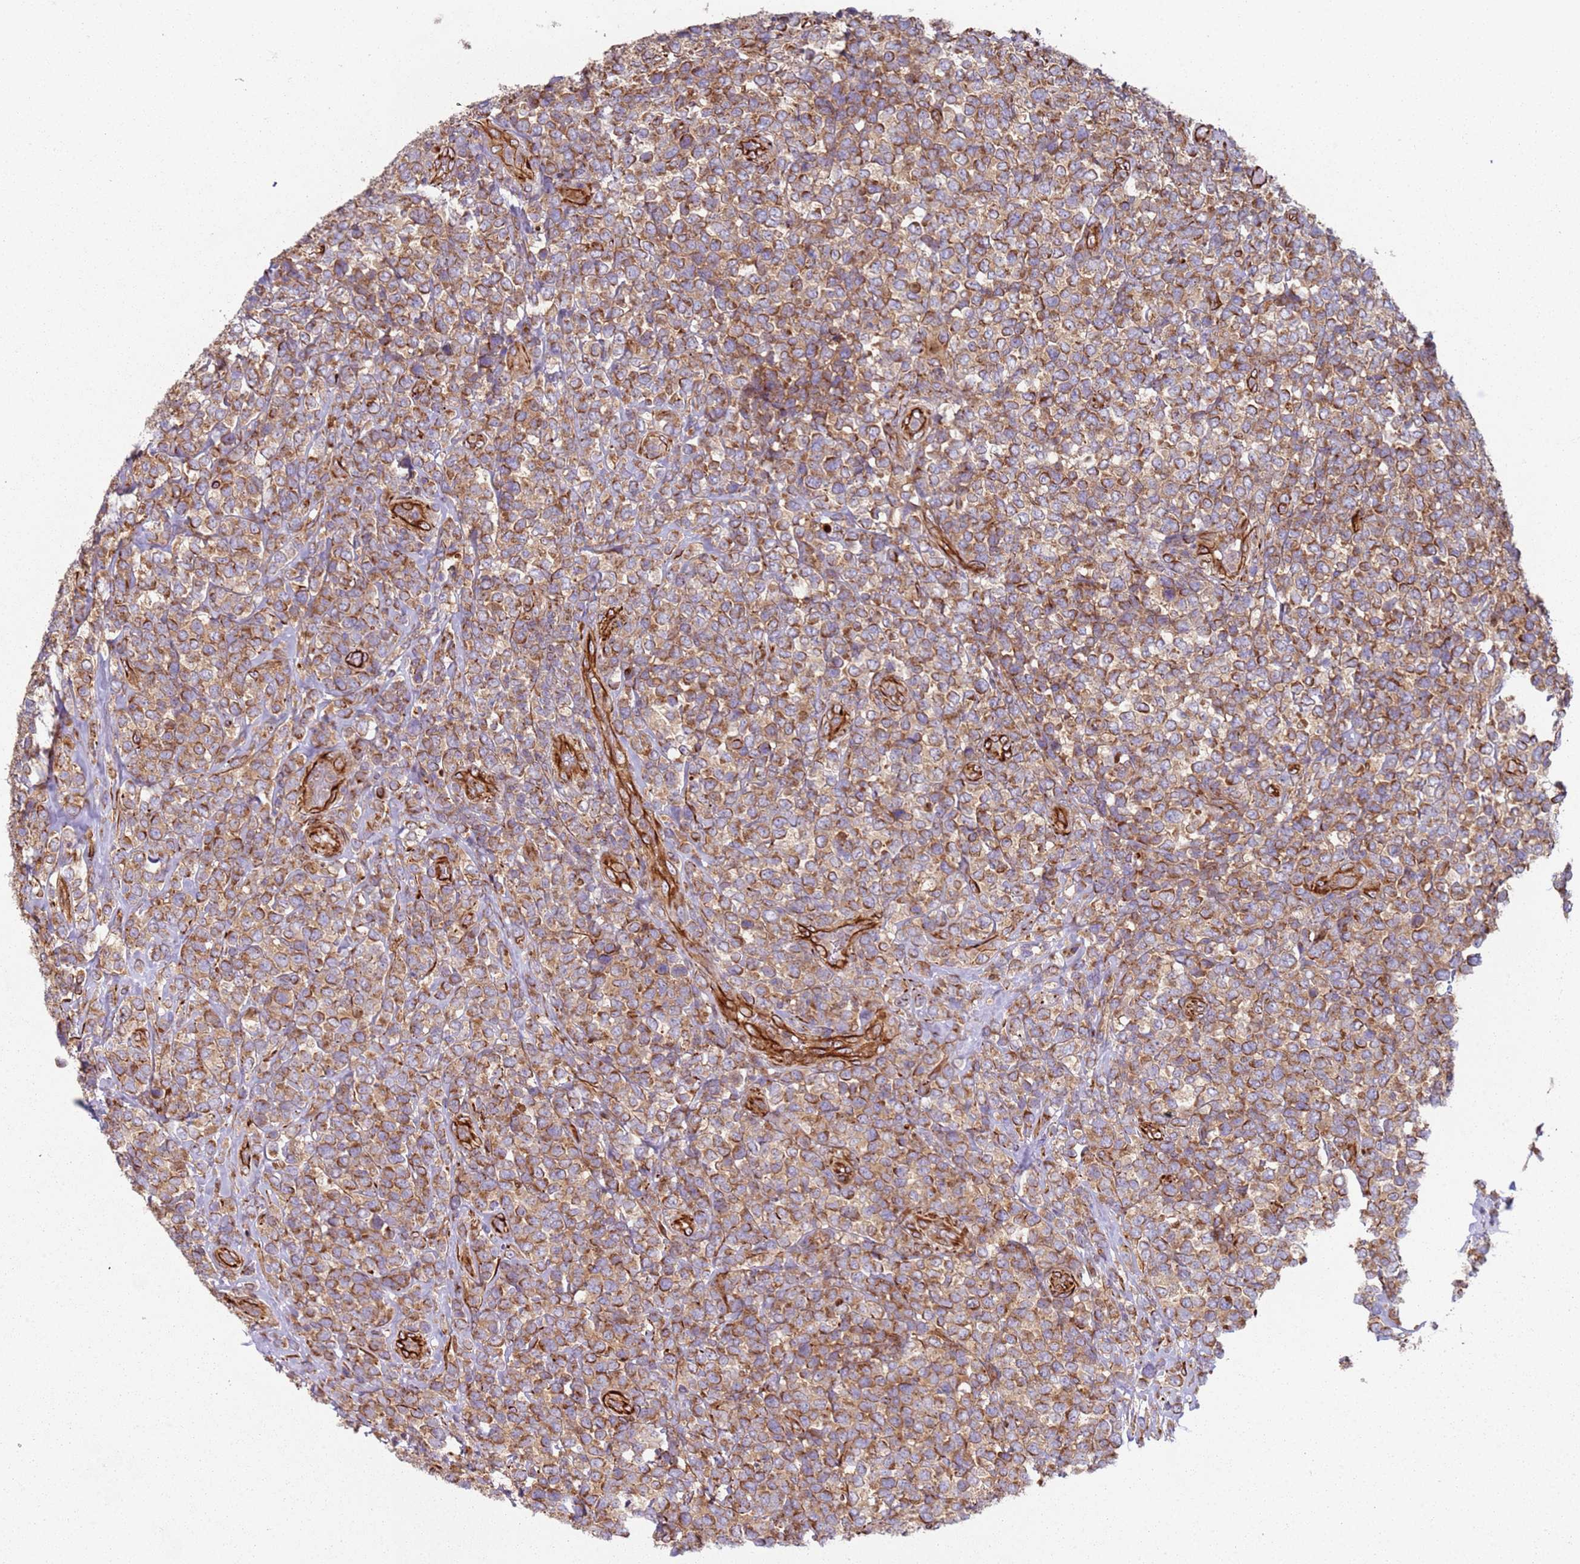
{"staining": {"intensity": "moderate", "quantity": ">75%", "location": "cytoplasmic/membranous"}, "tissue": "lymphoma", "cell_type": "Tumor cells", "image_type": "cancer", "snomed": [{"axis": "morphology", "description": "Malignant lymphoma, non-Hodgkin's type, High grade"}, {"axis": "topography", "description": "Soft tissue"}], "caption": "High-power microscopy captured an immunohistochemistry (IHC) image of lymphoma, revealing moderate cytoplasmic/membranous positivity in about >75% of tumor cells.", "gene": "SNAPIN", "patient": {"sex": "female", "age": 56}}